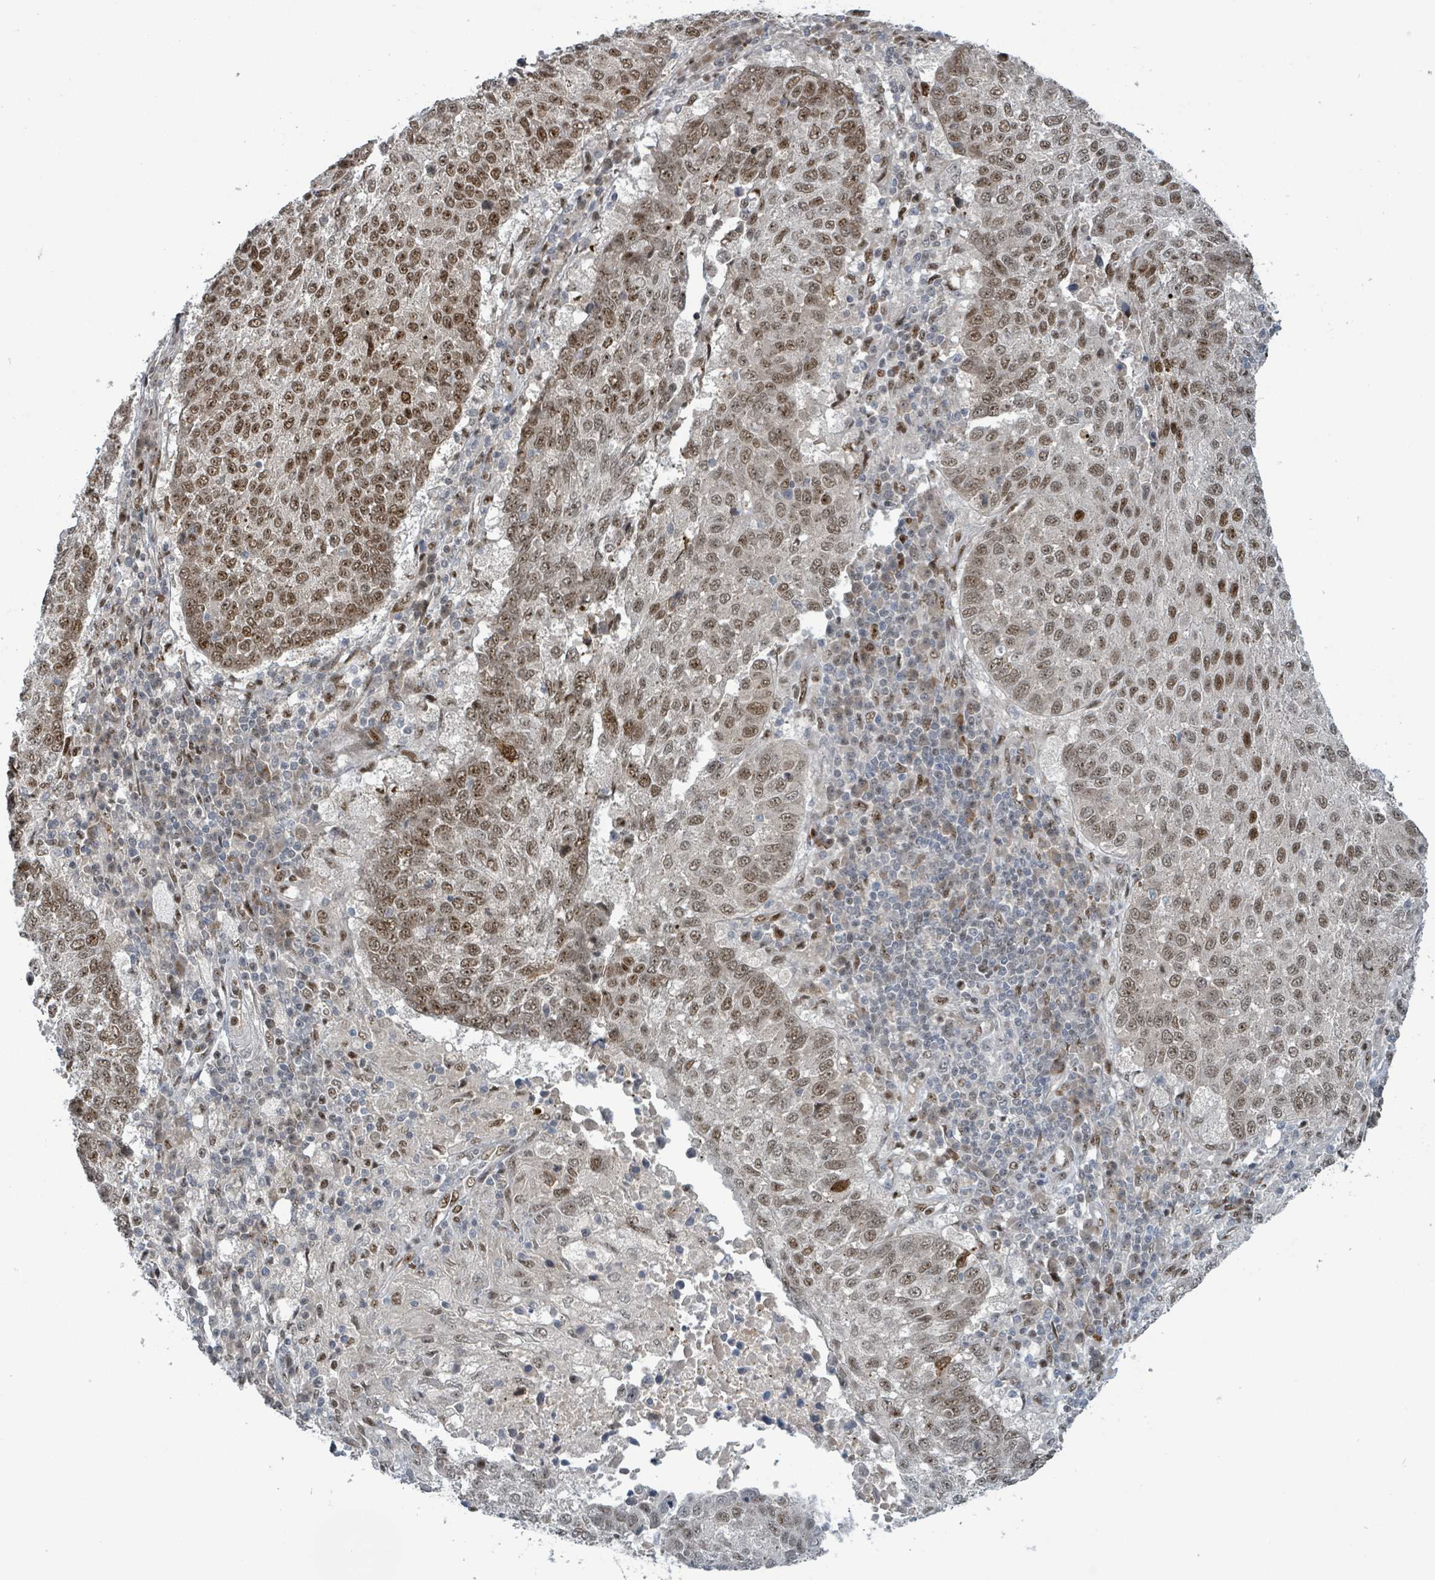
{"staining": {"intensity": "moderate", "quantity": ">75%", "location": "nuclear"}, "tissue": "lung cancer", "cell_type": "Tumor cells", "image_type": "cancer", "snomed": [{"axis": "morphology", "description": "Squamous cell carcinoma, NOS"}, {"axis": "topography", "description": "Lung"}], "caption": "Immunohistochemistry (IHC) (DAB (3,3'-diaminobenzidine)) staining of human lung squamous cell carcinoma exhibits moderate nuclear protein expression in approximately >75% of tumor cells.", "gene": "KLF3", "patient": {"sex": "male", "age": 73}}